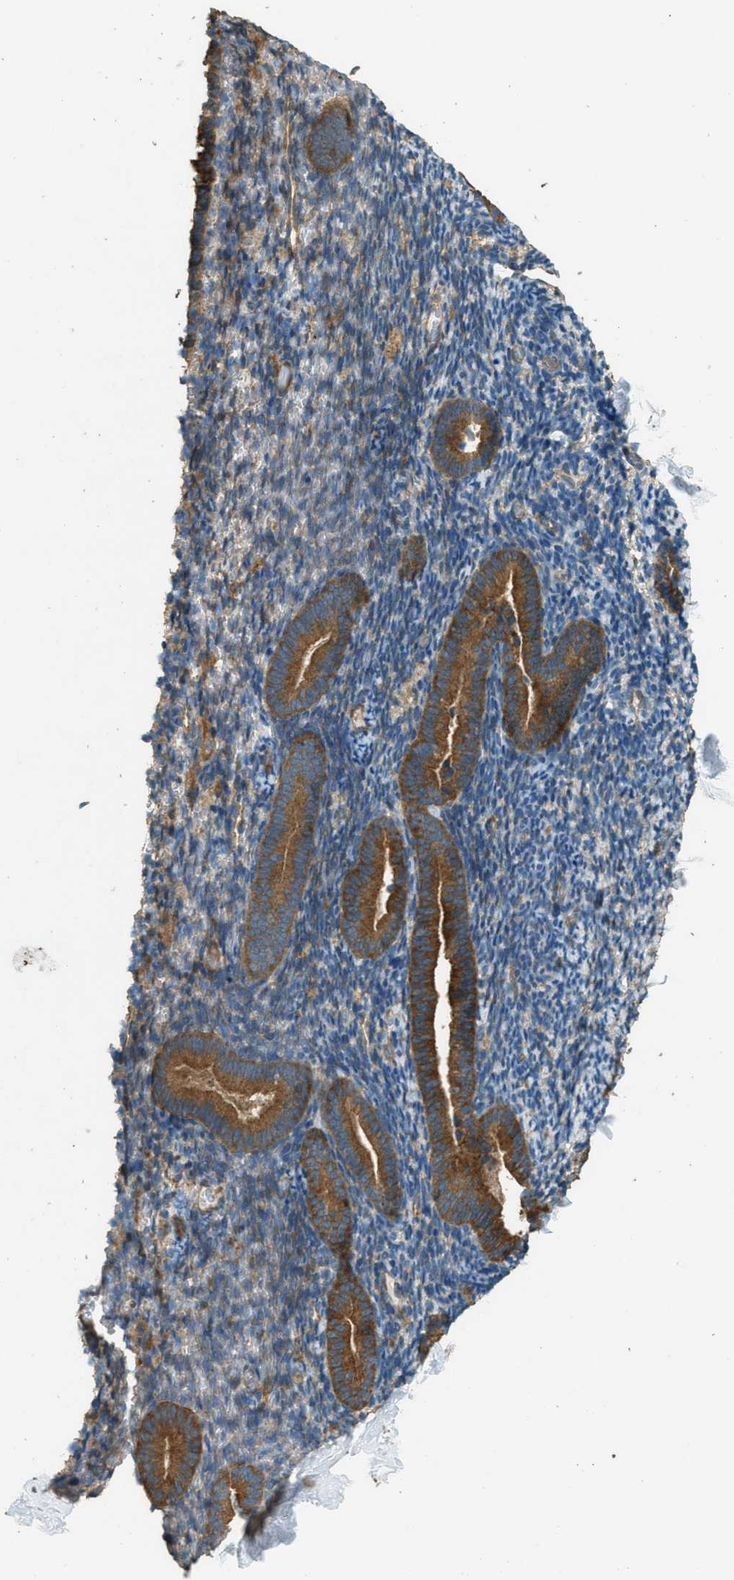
{"staining": {"intensity": "moderate", "quantity": "<25%", "location": "cytoplasmic/membranous"}, "tissue": "endometrium", "cell_type": "Cells in endometrial stroma", "image_type": "normal", "snomed": [{"axis": "morphology", "description": "Normal tissue, NOS"}, {"axis": "topography", "description": "Endometrium"}], "caption": "Moderate cytoplasmic/membranous protein positivity is appreciated in about <25% of cells in endometrial stroma in endometrium.", "gene": "MARS1", "patient": {"sex": "female", "age": 51}}